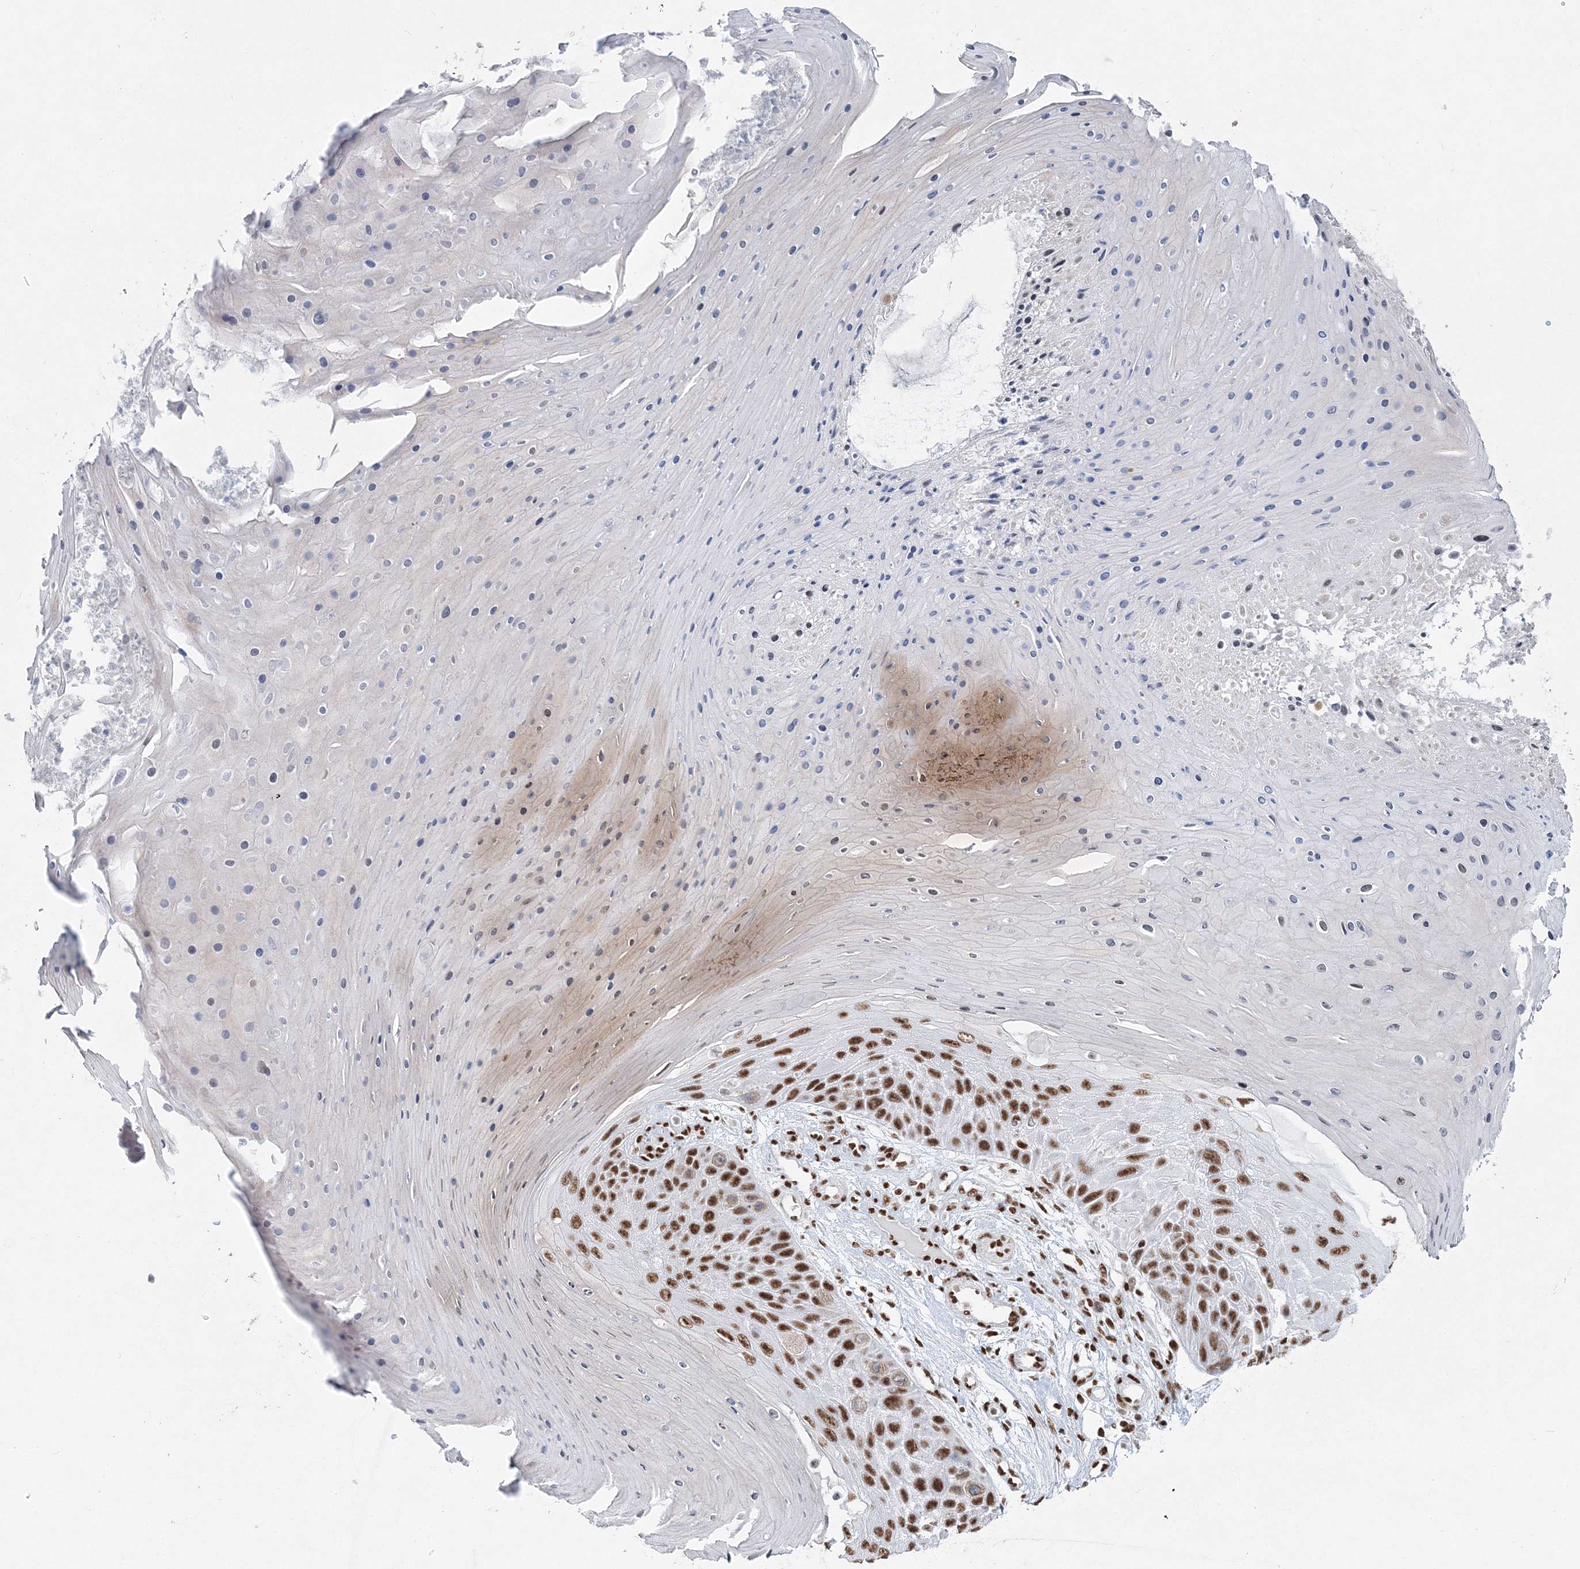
{"staining": {"intensity": "moderate", "quantity": ">75%", "location": "nuclear"}, "tissue": "skin cancer", "cell_type": "Tumor cells", "image_type": "cancer", "snomed": [{"axis": "morphology", "description": "Squamous cell carcinoma, NOS"}, {"axis": "topography", "description": "Skin"}], "caption": "Squamous cell carcinoma (skin) stained for a protein demonstrates moderate nuclear positivity in tumor cells.", "gene": "QRICH1", "patient": {"sex": "female", "age": 88}}